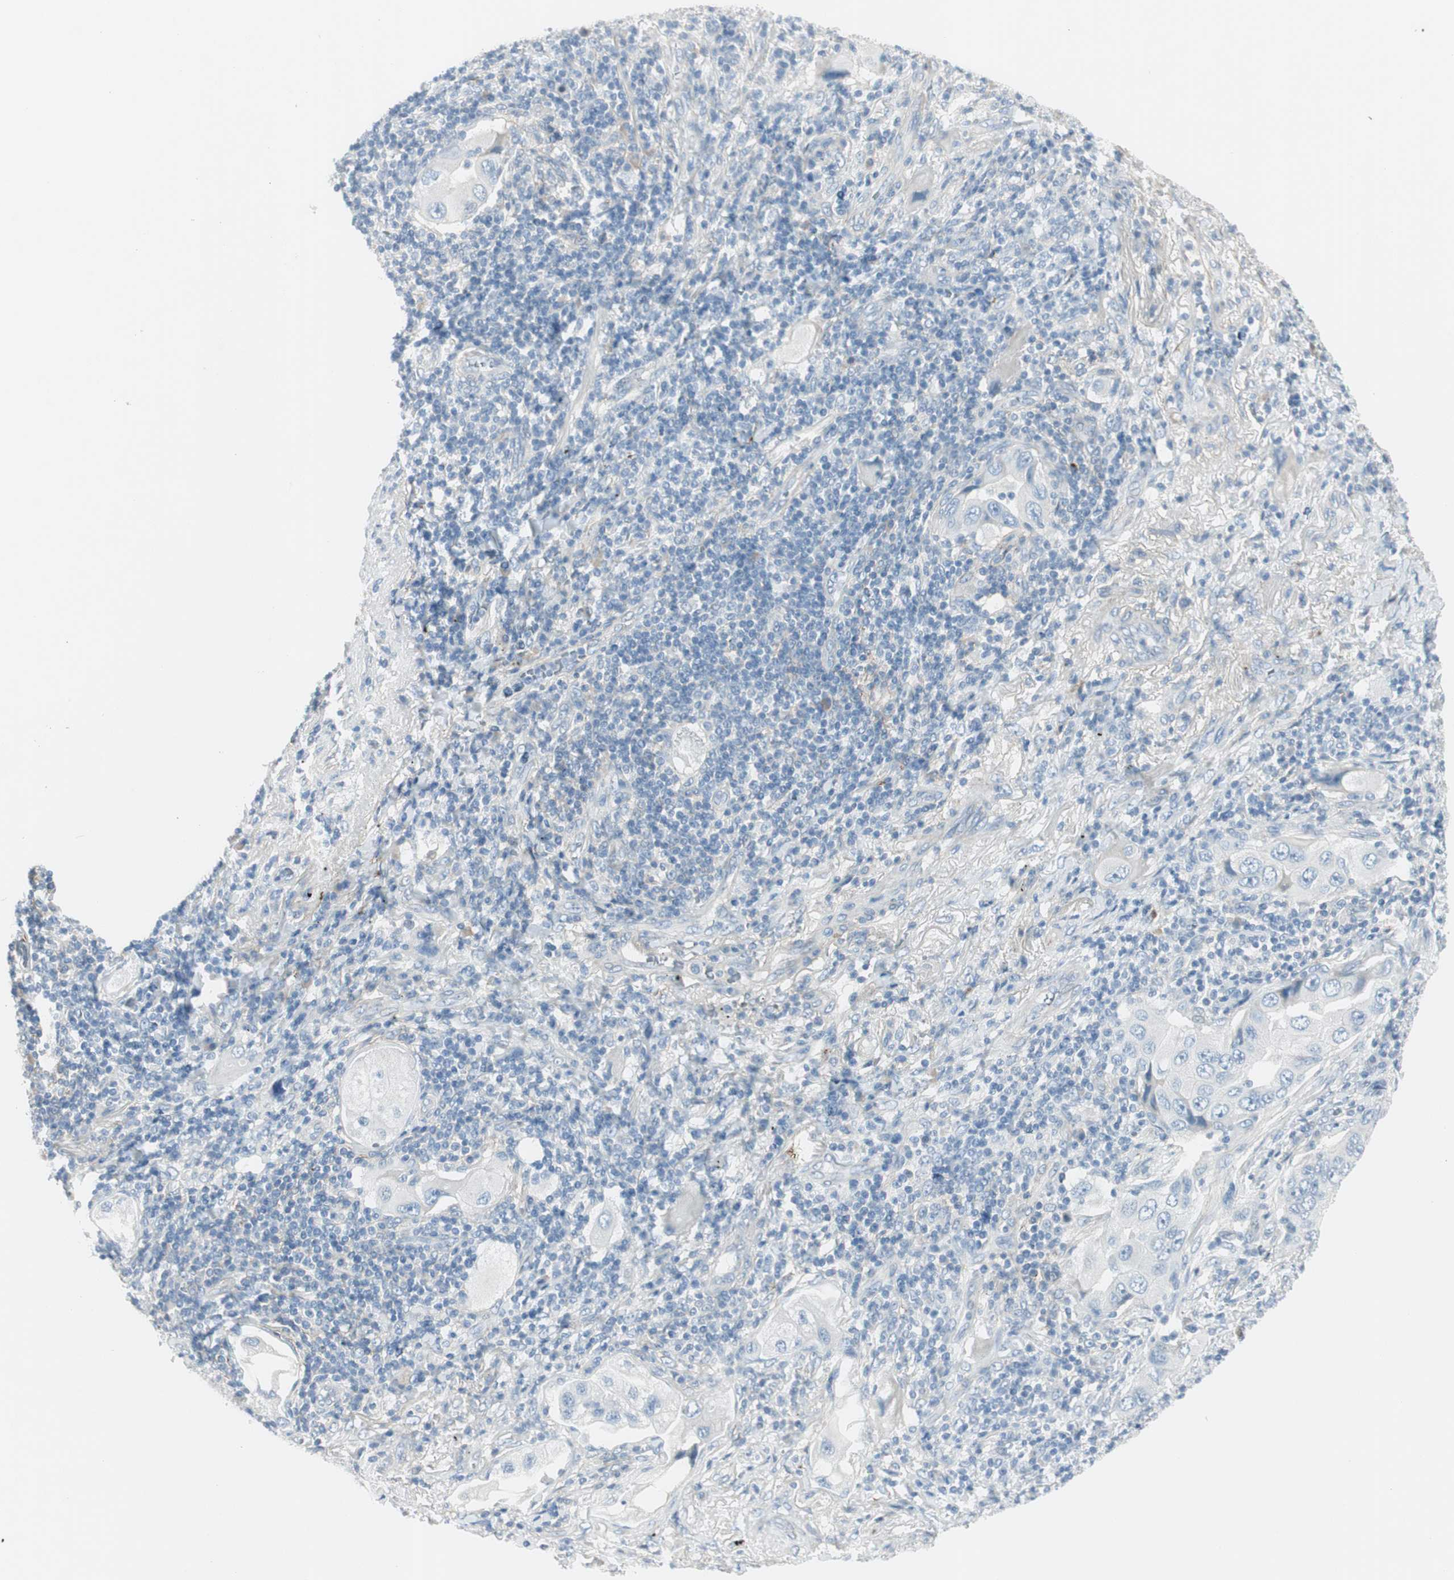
{"staining": {"intensity": "negative", "quantity": "none", "location": "none"}, "tissue": "lung cancer", "cell_type": "Tumor cells", "image_type": "cancer", "snomed": [{"axis": "morphology", "description": "Adenocarcinoma, NOS"}, {"axis": "topography", "description": "Lung"}], "caption": "Immunohistochemistry (IHC) image of neoplastic tissue: adenocarcinoma (lung) stained with DAB shows no significant protein expression in tumor cells.", "gene": "CACNA2D1", "patient": {"sex": "female", "age": 65}}